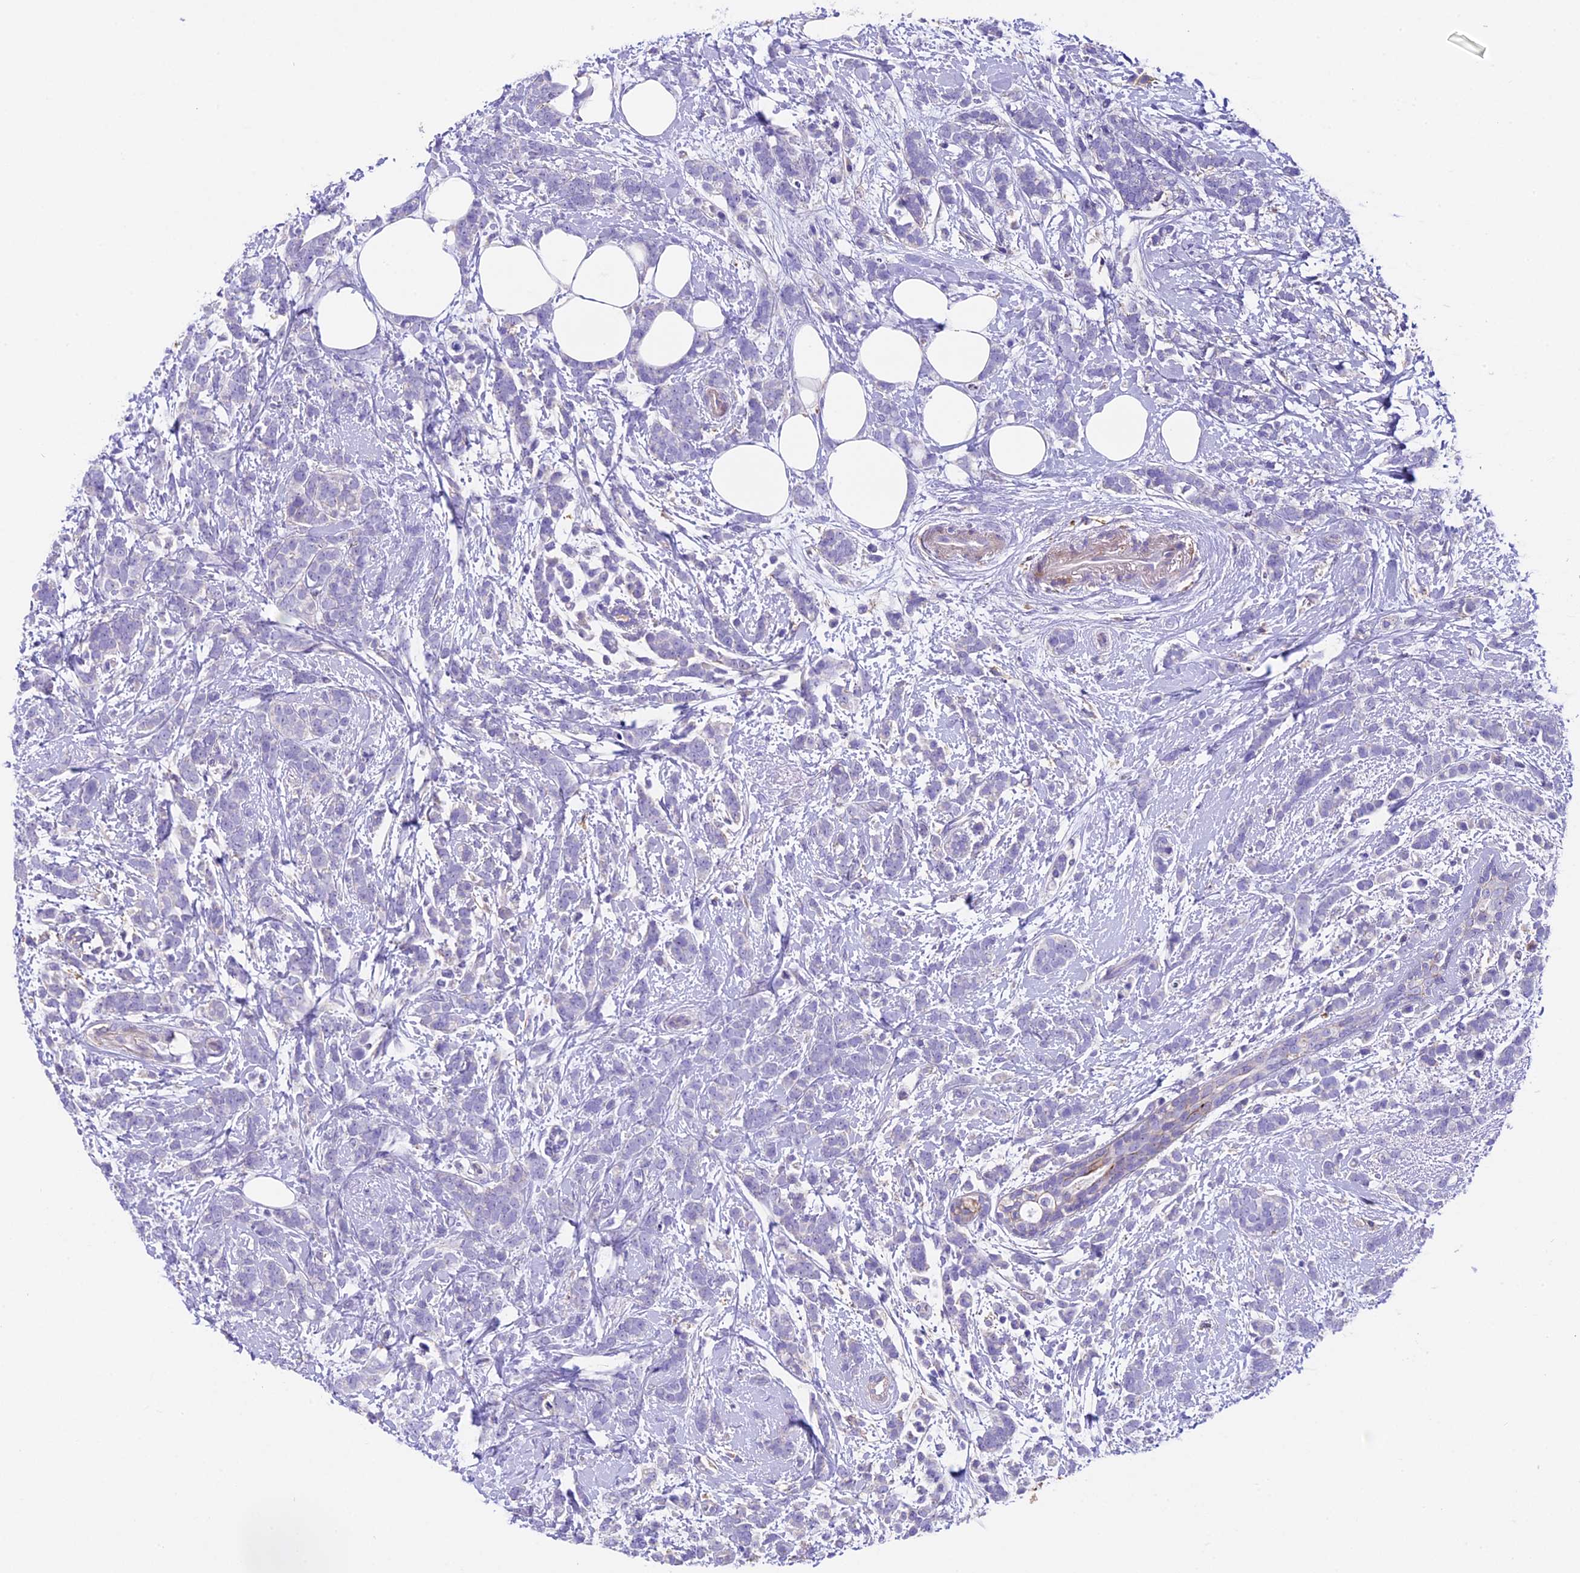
{"staining": {"intensity": "negative", "quantity": "none", "location": "none"}, "tissue": "breast cancer", "cell_type": "Tumor cells", "image_type": "cancer", "snomed": [{"axis": "morphology", "description": "Lobular carcinoma"}, {"axis": "topography", "description": "Breast"}], "caption": "The micrograph exhibits no staining of tumor cells in lobular carcinoma (breast).", "gene": "NOD2", "patient": {"sex": "female", "age": 58}}